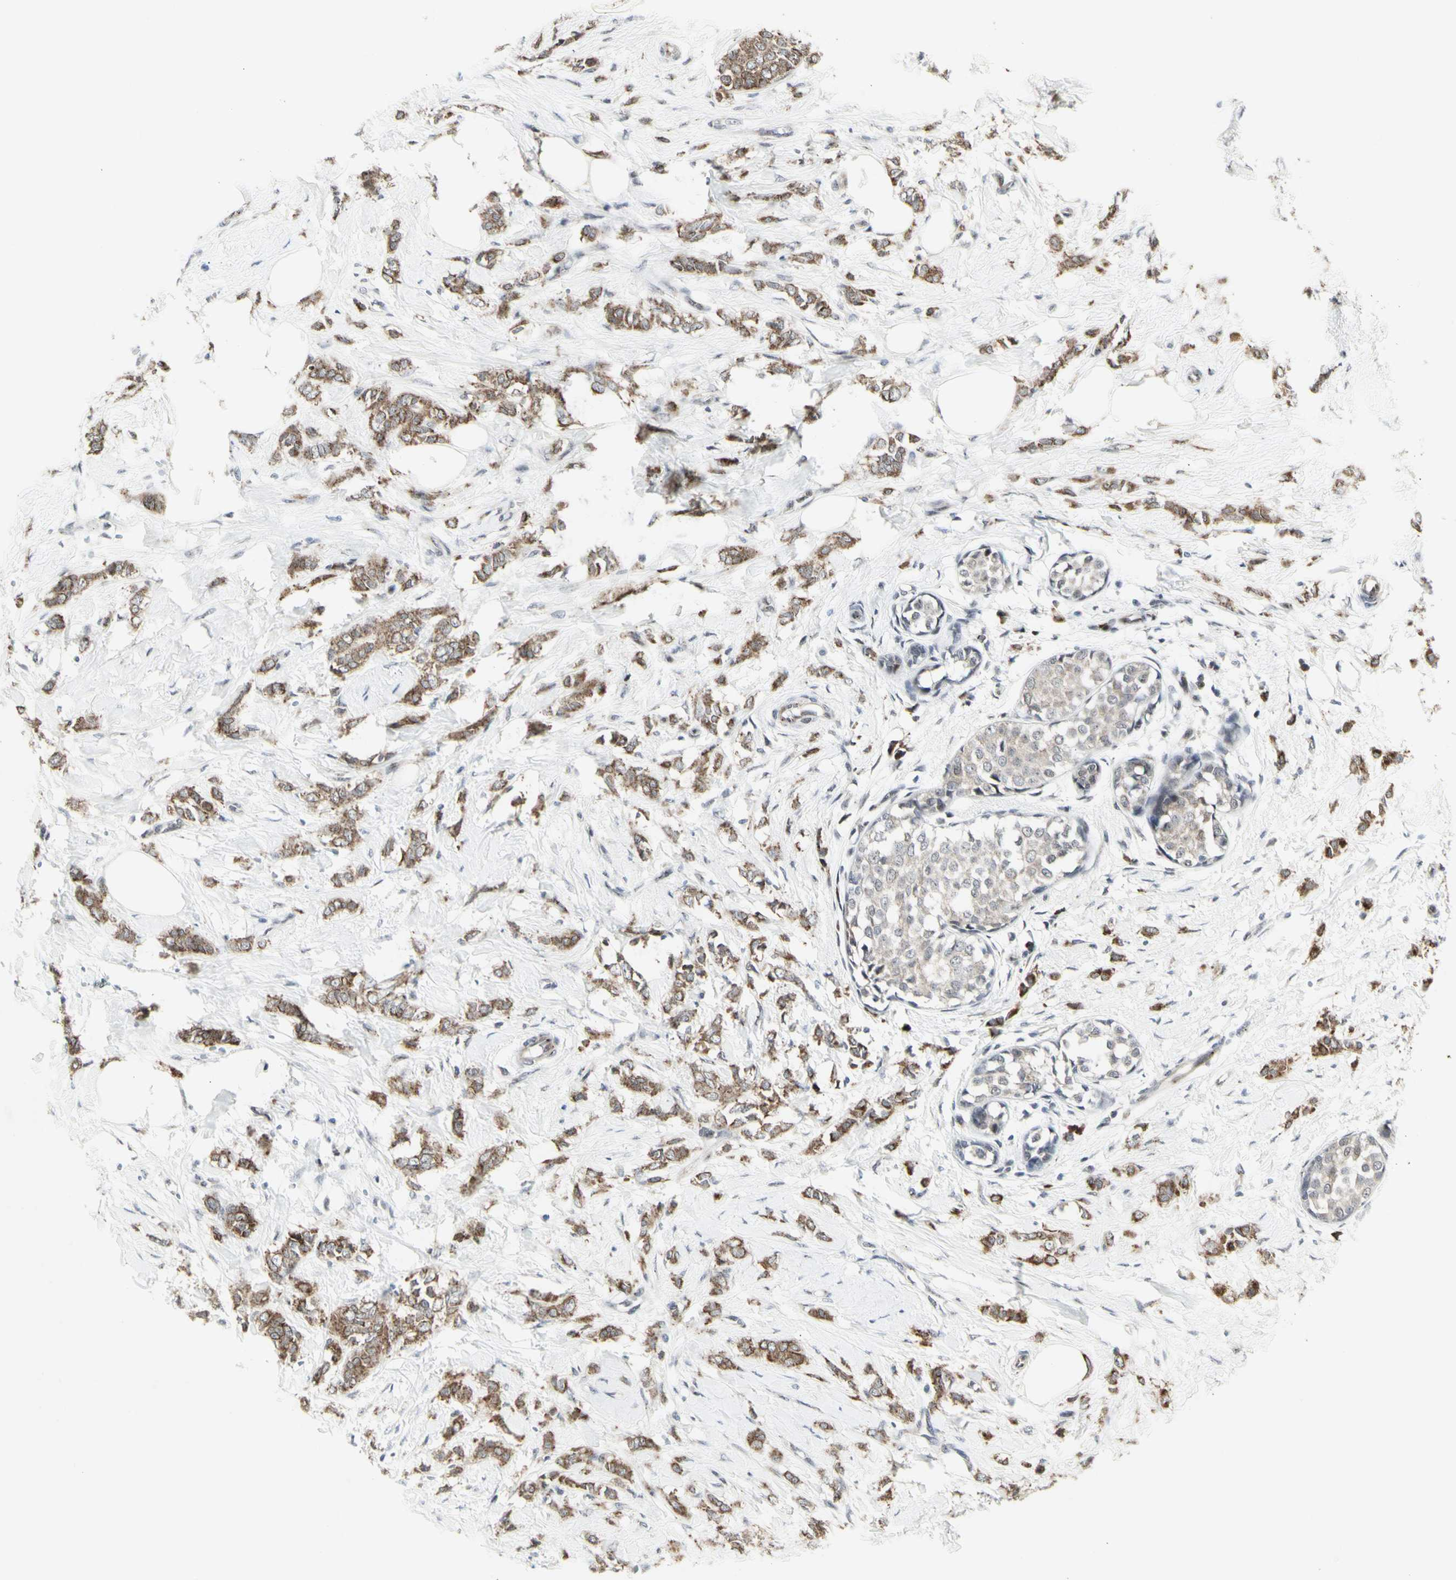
{"staining": {"intensity": "moderate", "quantity": ">75%", "location": "cytoplasmic/membranous"}, "tissue": "breast cancer", "cell_type": "Tumor cells", "image_type": "cancer", "snomed": [{"axis": "morphology", "description": "Lobular carcinoma, in situ"}, {"axis": "morphology", "description": "Lobular carcinoma"}, {"axis": "topography", "description": "Breast"}], "caption": "Protein staining by immunohistochemistry demonstrates moderate cytoplasmic/membranous positivity in about >75% of tumor cells in breast lobular carcinoma.", "gene": "DHRS7B", "patient": {"sex": "female", "age": 41}}